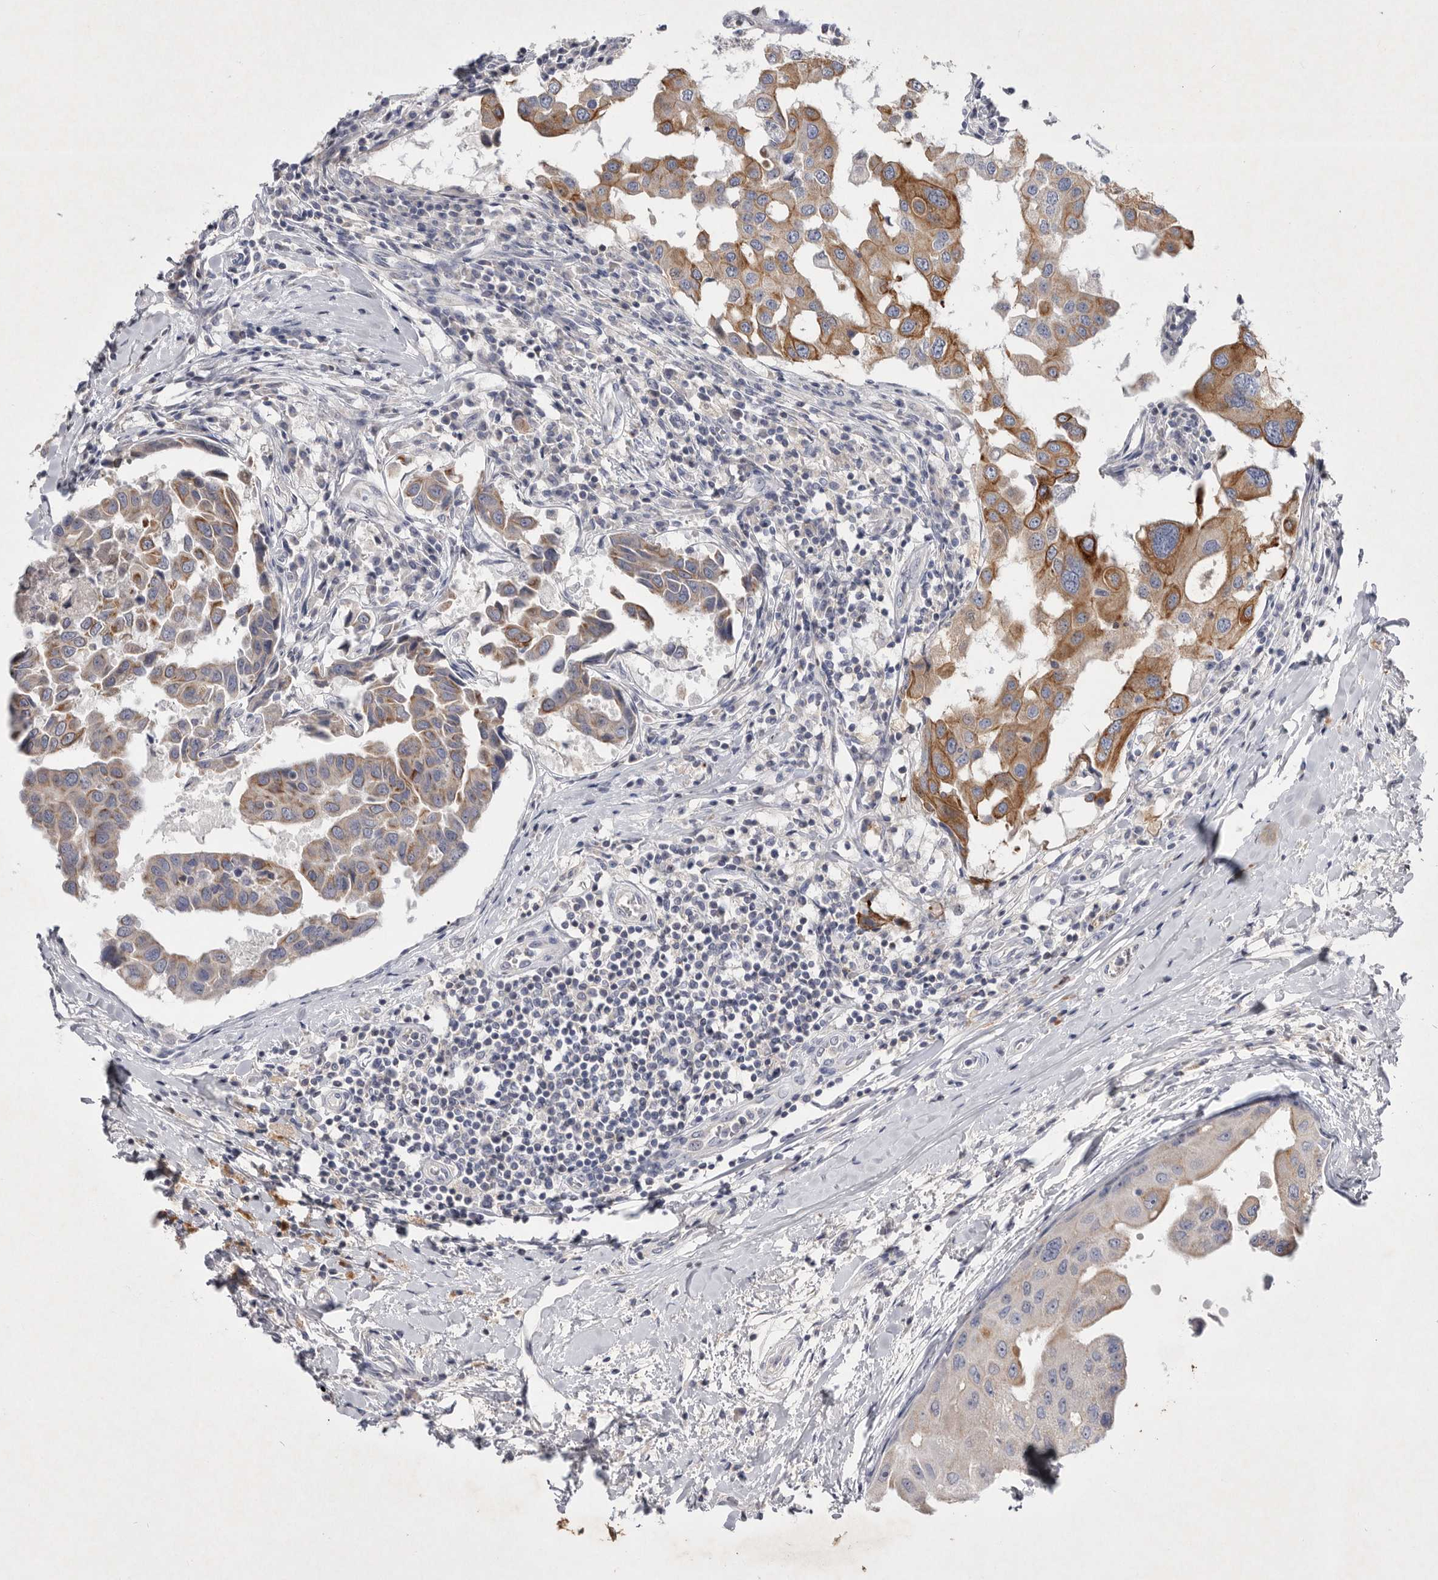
{"staining": {"intensity": "moderate", "quantity": "25%-75%", "location": "cytoplasmic/membranous"}, "tissue": "breast cancer", "cell_type": "Tumor cells", "image_type": "cancer", "snomed": [{"axis": "morphology", "description": "Duct carcinoma"}, {"axis": "topography", "description": "Breast"}], "caption": "High-power microscopy captured an immunohistochemistry photomicrograph of invasive ductal carcinoma (breast), revealing moderate cytoplasmic/membranous expression in about 25%-75% of tumor cells.", "gene": "TNFSF14", "patient": {"sex": "female", "age": 27}}